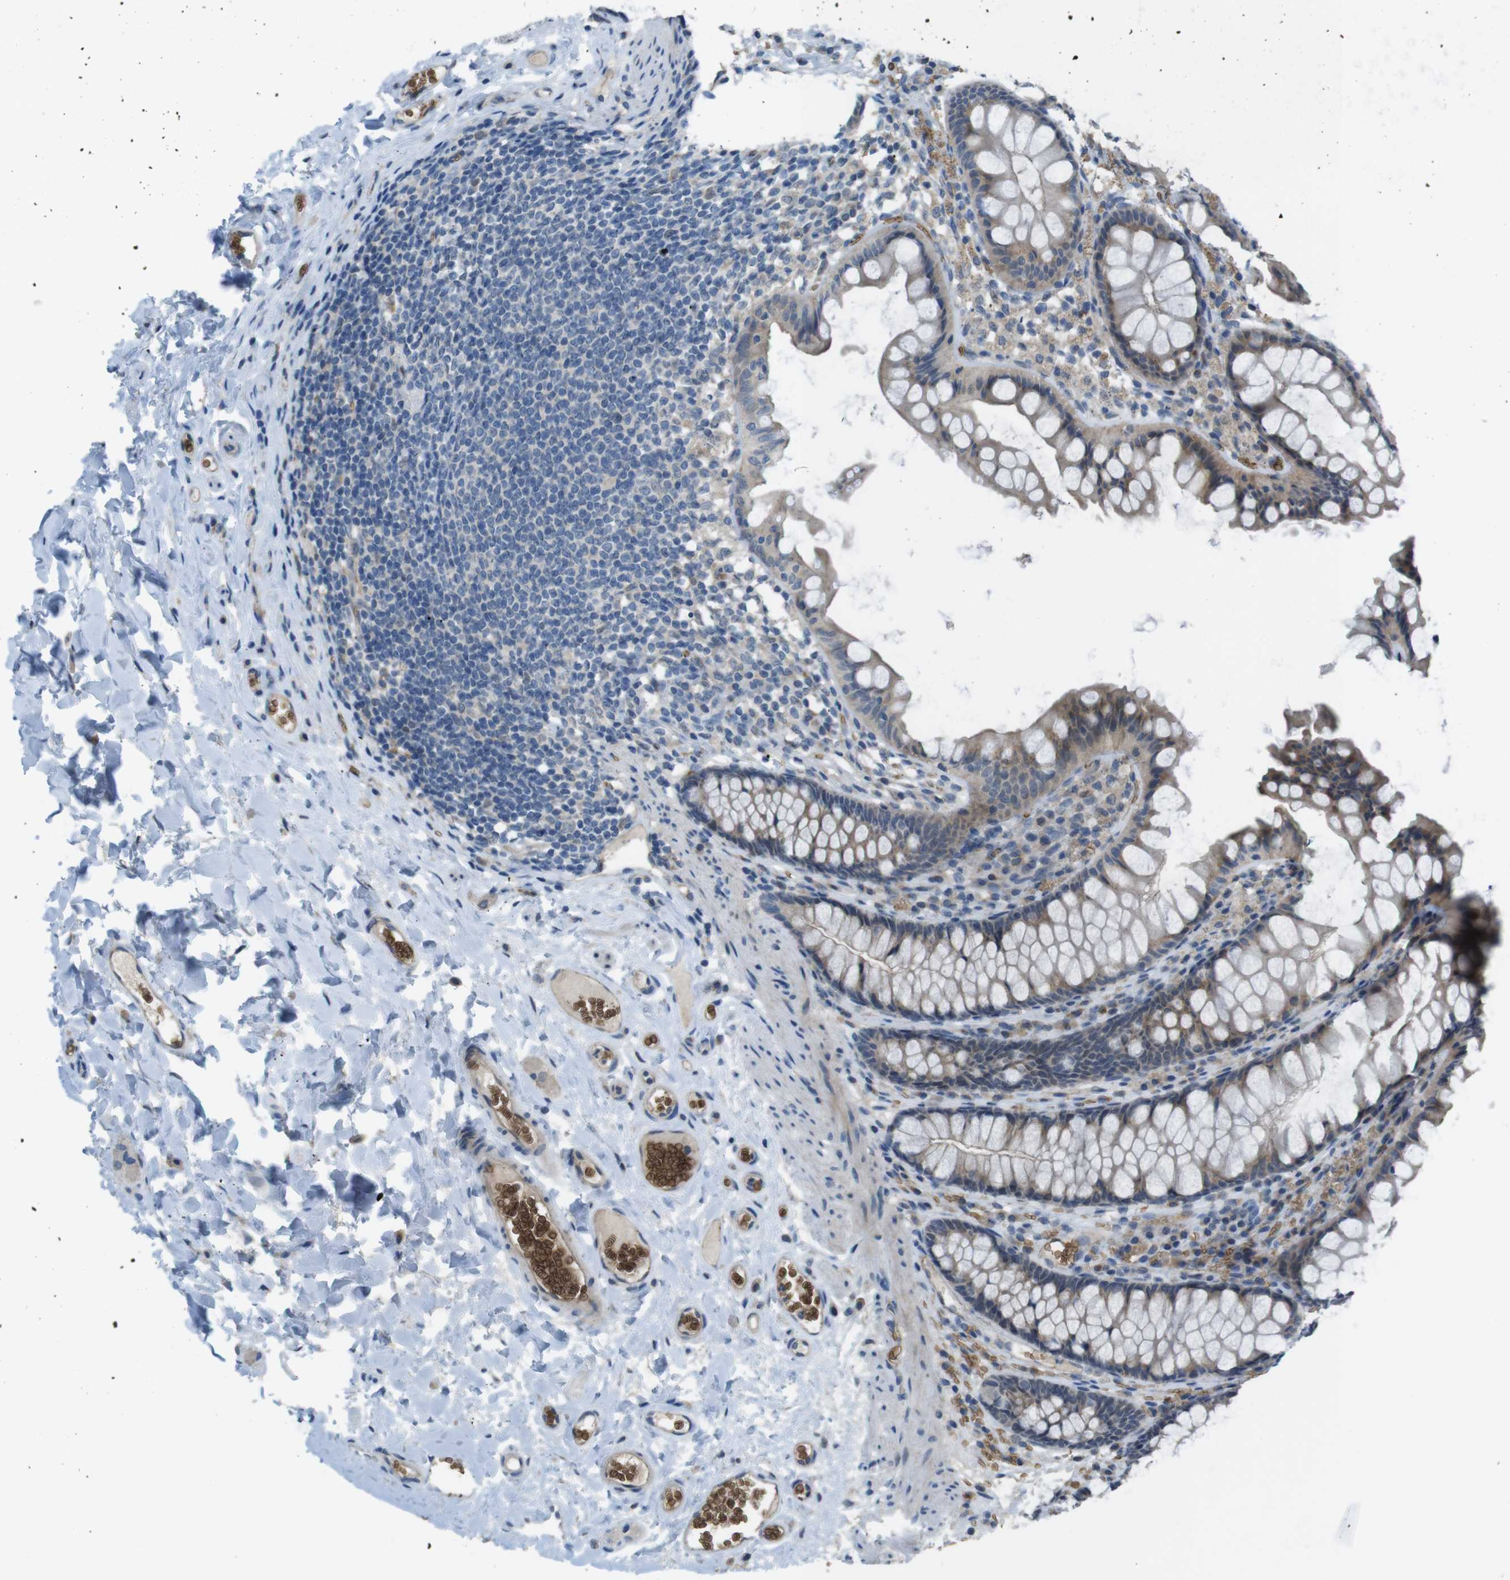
{"staining": {"intensity": "negative", "quantity": "none", "location": "none"}, "tissue": "colon", "cell_type": "Endothelial cells", "image_type": "normal", "snomed": [{"axis": "morphology", "description": "Normal tissue, NOS"}, {"axis": "topography", "description": "Colon"}], "caption": "High power microscopy histopathology image of an IHC micrograph of normal colon, revealing no significant expression in endothelial cells.", "gene": "GYPA", "patient": {"sex": "female", "age": 55}}